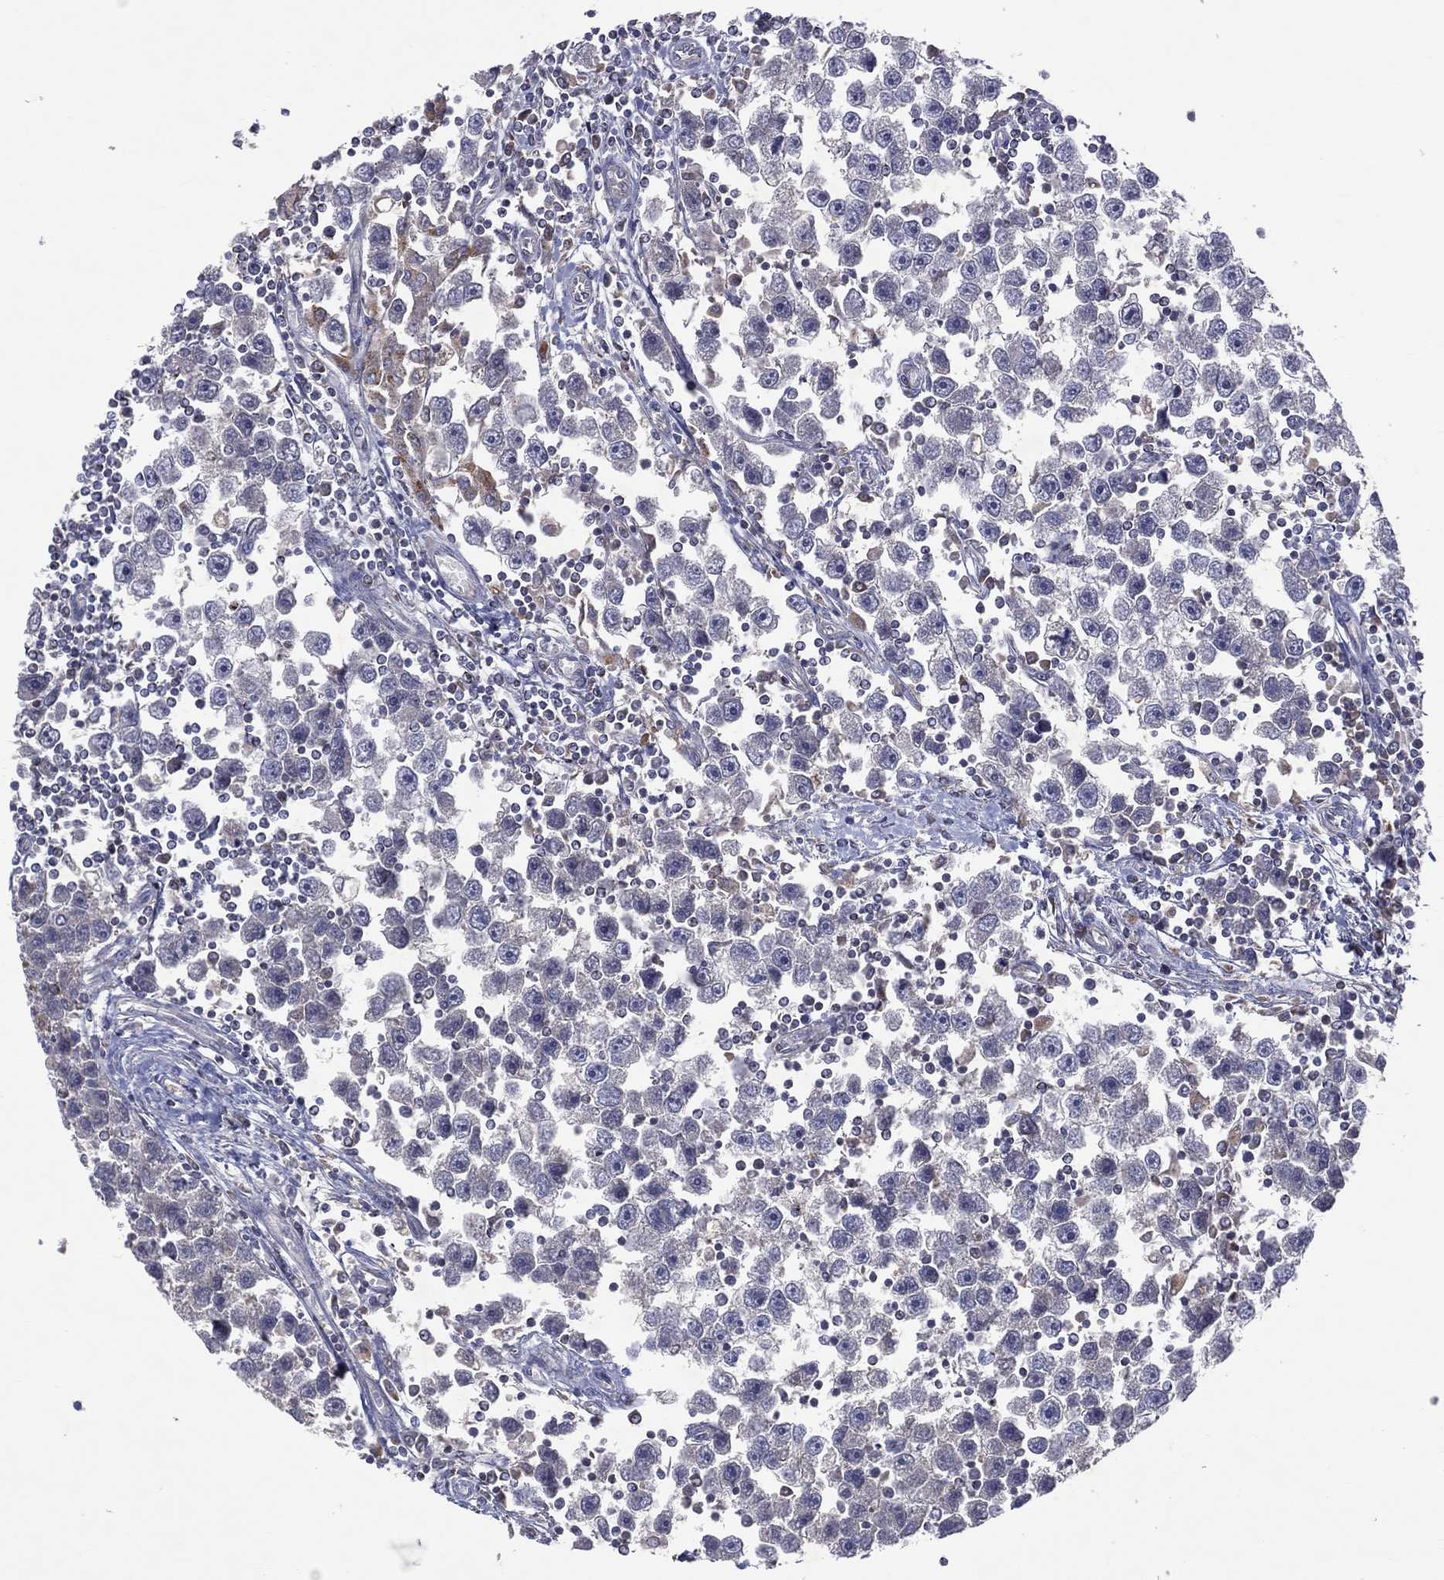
{"staining": {"intensity": "negative", "quantity": "none", "location": "none"}, "tissue": "testis cancer", "cell_type": "Tumor cells", "image_type": "cancer", "snomed": [{"axis": "morphology", "description": "Seminoma, NOS"}, {"axis": "topography", "description": "Testis"}], "caption": "DAB (3,3'-diaminobenzidine) immunohistochemical staining of human testis cancer shows no significant positivity in tumor cells.", "gene": "STARD3", "patient": {"sex": "male", "age": 30}}